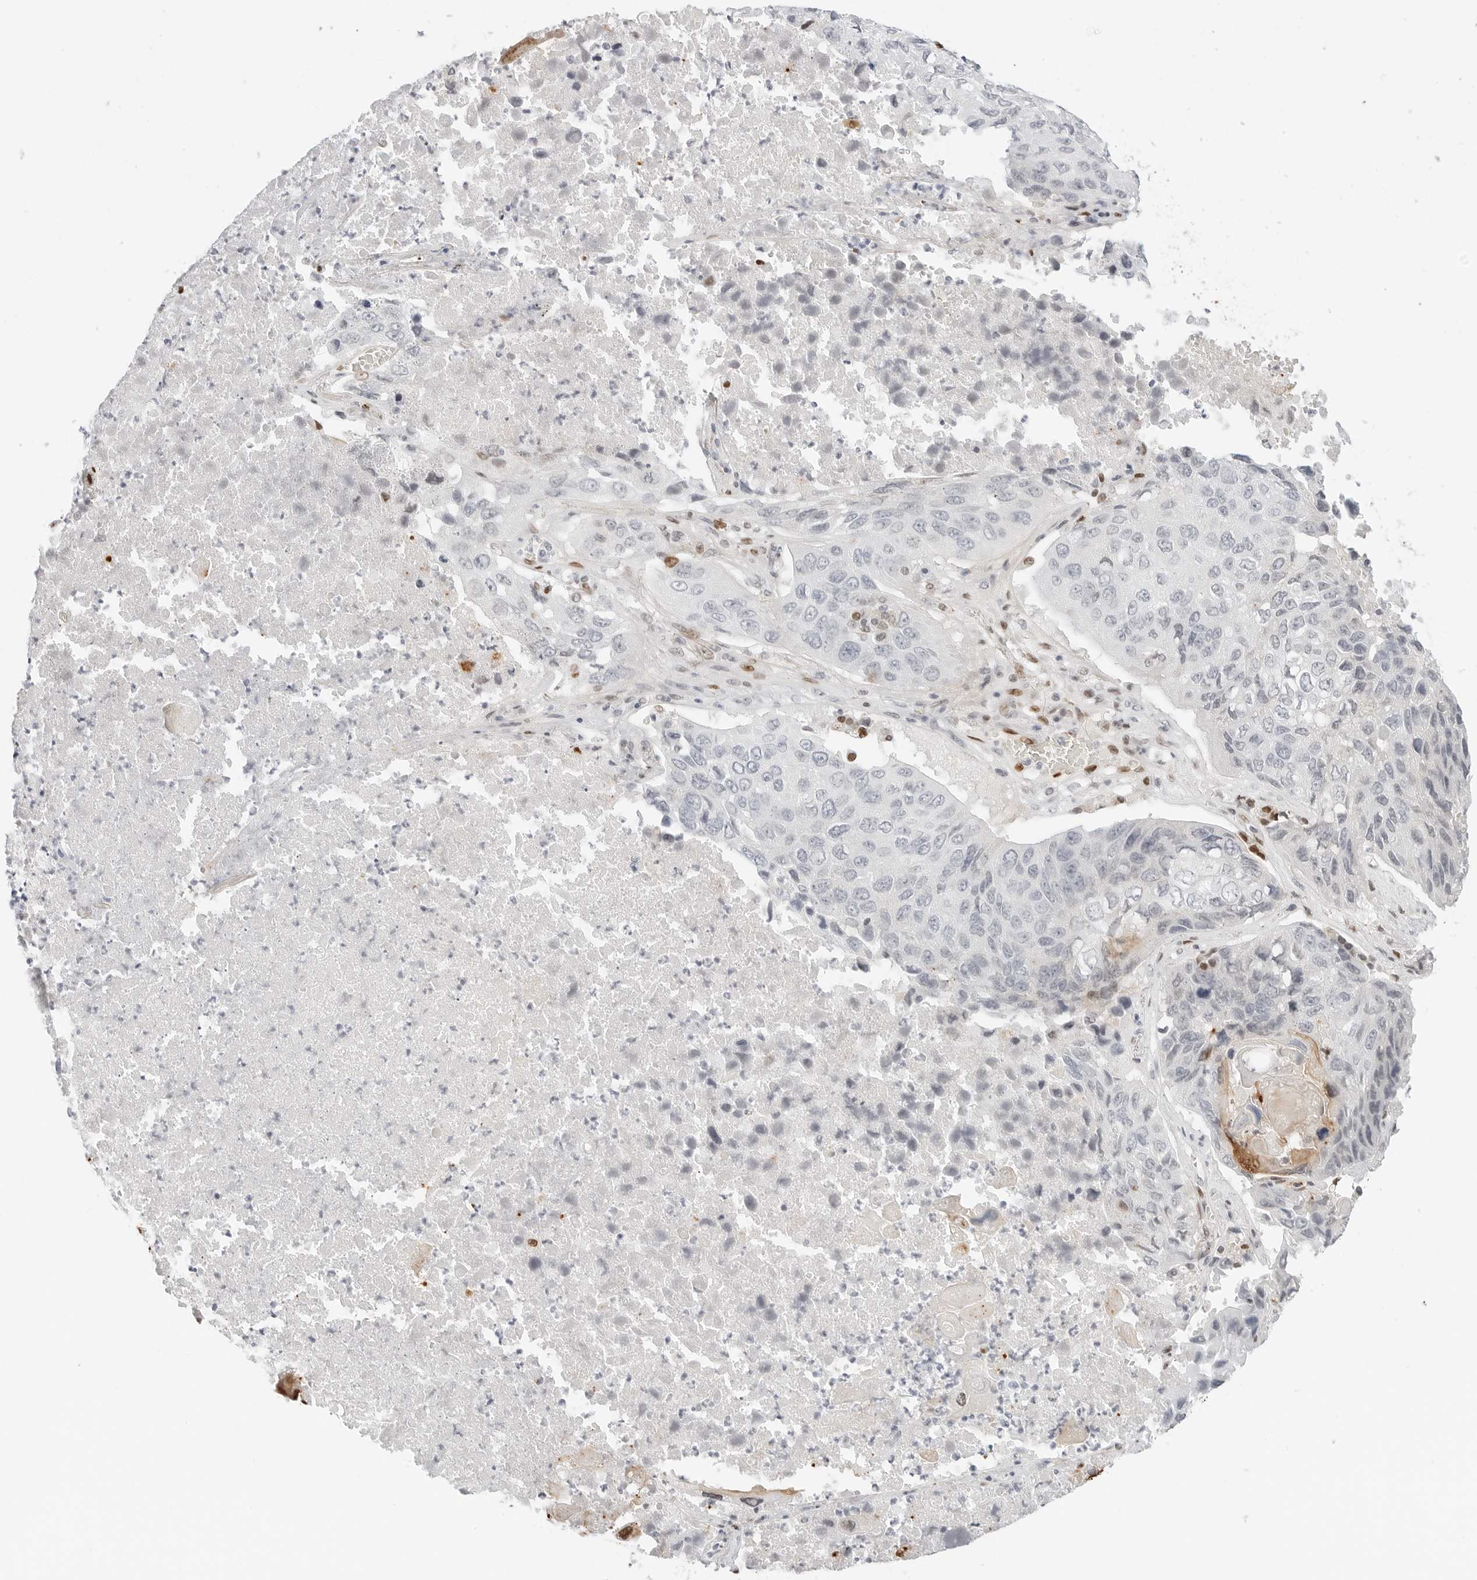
{"staining": {"intensity": "negative", "quantity": "none", "location": "none"}, "tissue": "lung cancer", "cell_type": "Tumor cells", "image_type": "cancer", "snomed": [{"axis": "morphology", "description": "Squamous cell carcinoma, NOS"}, {"axis": "topography", "description": "Lung"}], "caption": "DAB (3,3'-diaminobenzidine) immunohistochemical staining of lung cancer demonstrates no significant positivity in tumor cells.", "gene": "SPIDR", "patient": {"sex": "male", "age": 61}}